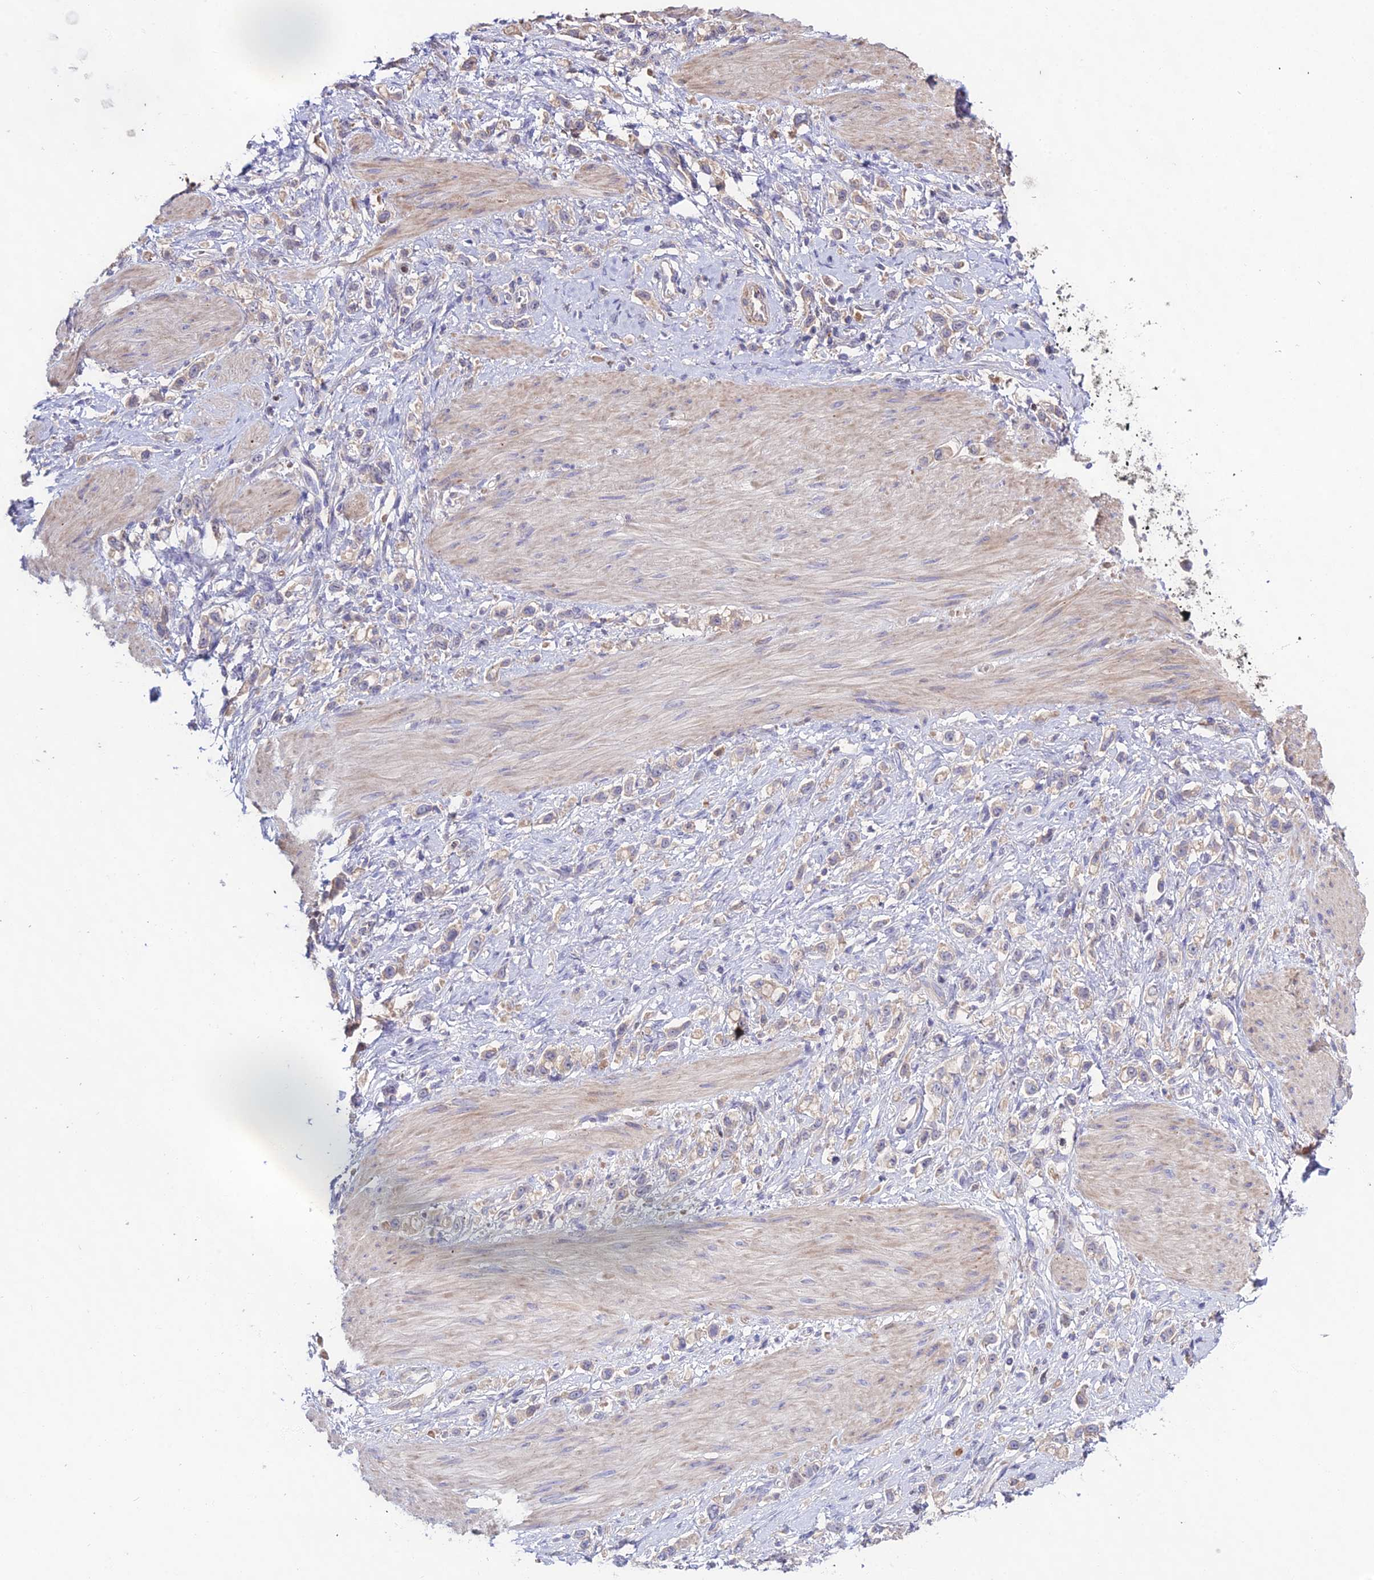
{"staining": {"intensity": "weak", "quantity": "<25%", "location": "cytoplasmic/membranous"}, "tissue": "stomach cancer", "cell_type": "Tumor cells", "image_type": "cancer", "snomed": [{"axis": "morphology", "description": "Adenocarcinoma, NOS"}, {"axis": "topography", "description": "Stomach"}], "caption": "A high-resolution histopathology image shows IHC staining of stomach cancer (adenocarcinoma), which displays no significant positivity in tumor cells.", "gene": "EID2", "patient": {"sex": "female", "age": 65}}